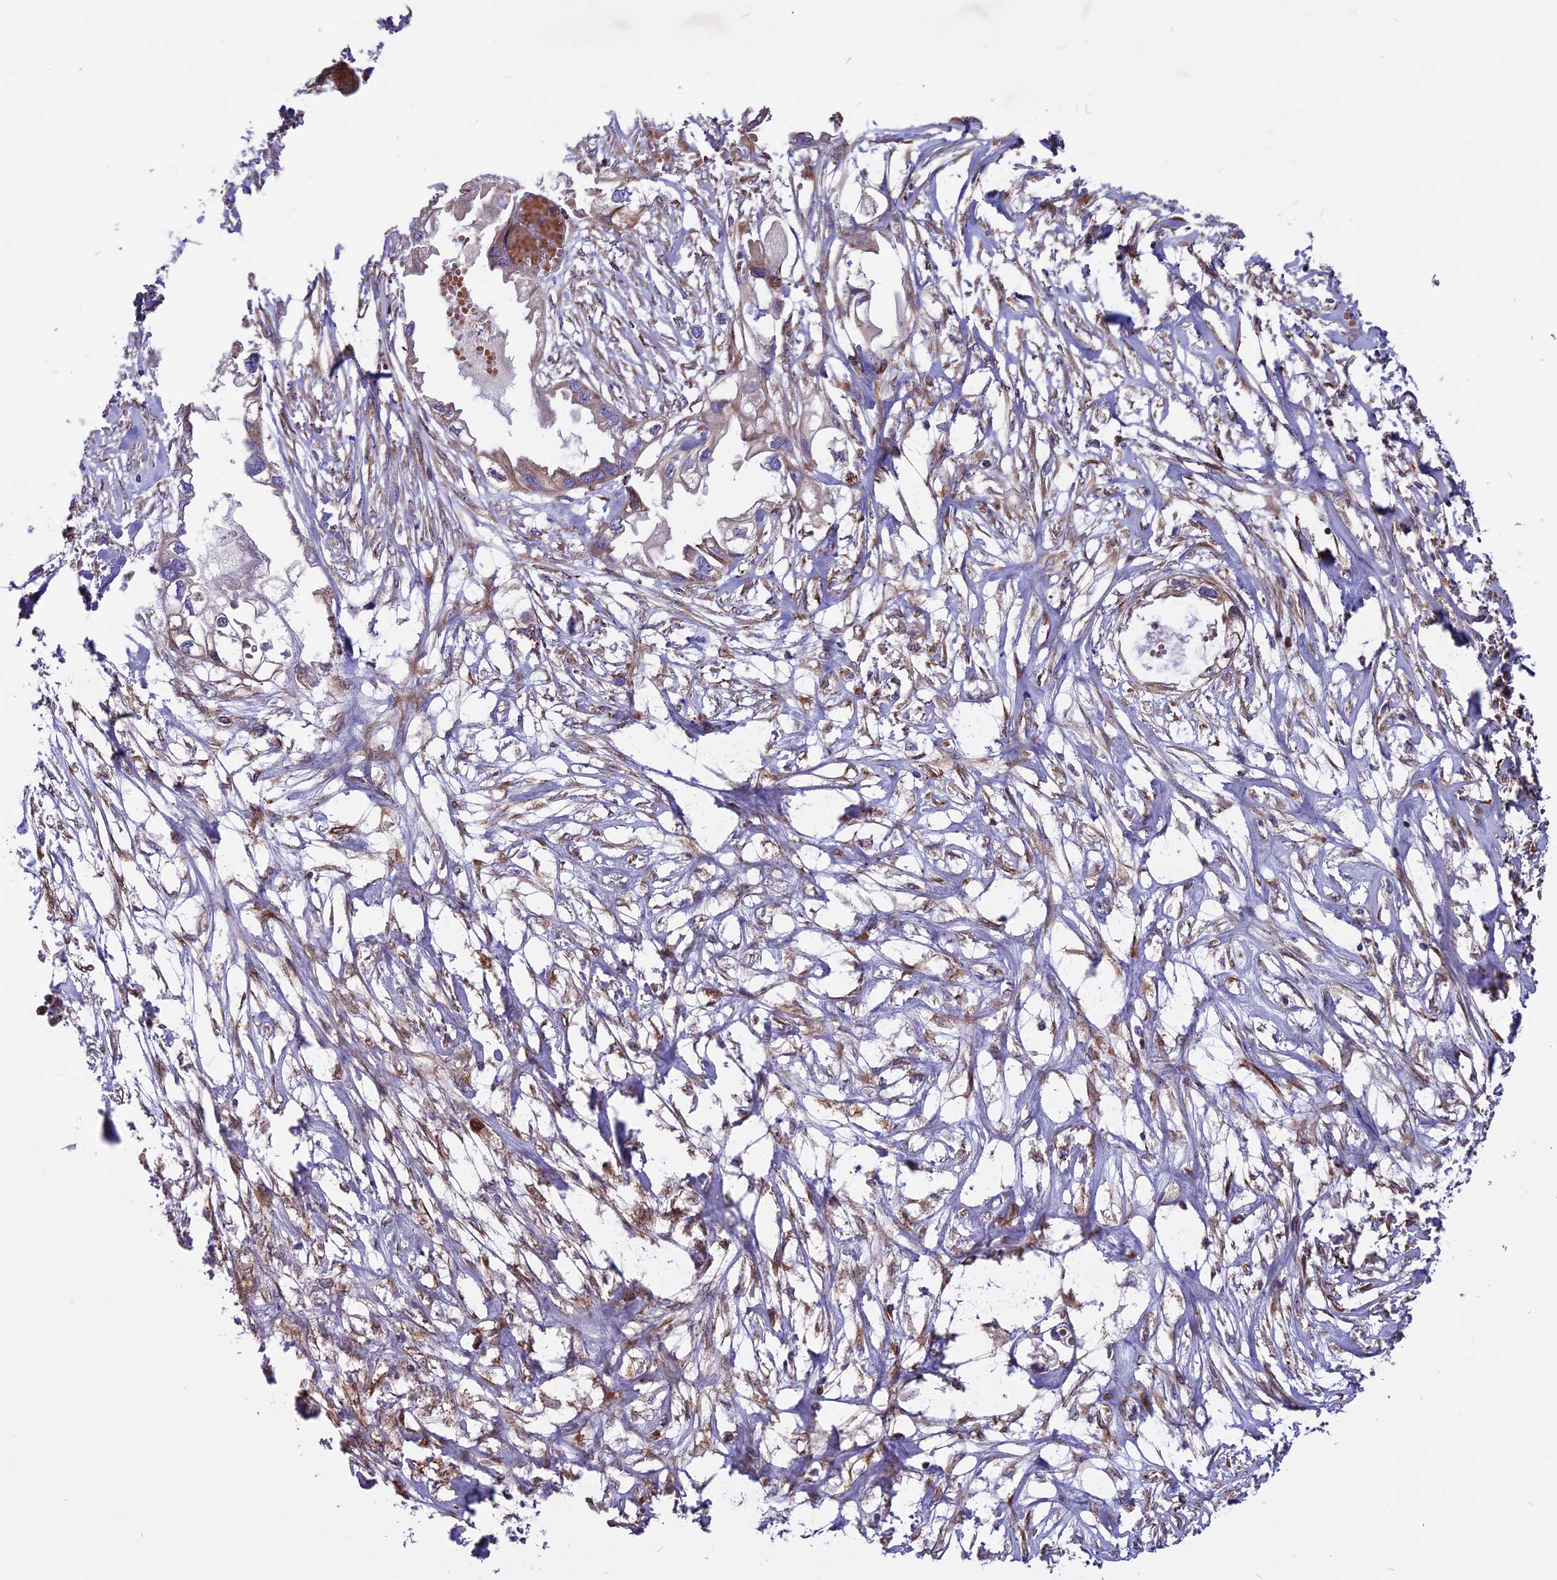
{"staining": {"intensity": "weak", "quantity": "25%-75%", "location": "cytoplasmic/membranous"}, "tissue": "endometrial cancer", "cell_type": "Tumor cells", "image_type": "cancer", "snomed": [{"axis": "morphology", "description": "Adenocarcinoma, NOS"}, {"axis": "morphology", "description": "Adenocarcinoma, metastatic, NOS"}, {"axis": "topography", "description": "Adipose tissue"}, {"axis": "topography", "description": "Endometrium"}], "caption": "An image showing weak cytoplasmic/membranous expression in approximately 25%-75% of tumor cells in endometrial cancer (adenocarcinoma), as visualized by brown immunohistochemical staining.", "gene": "MIEF2", "patient": {"sex": "female", "age": 67}}